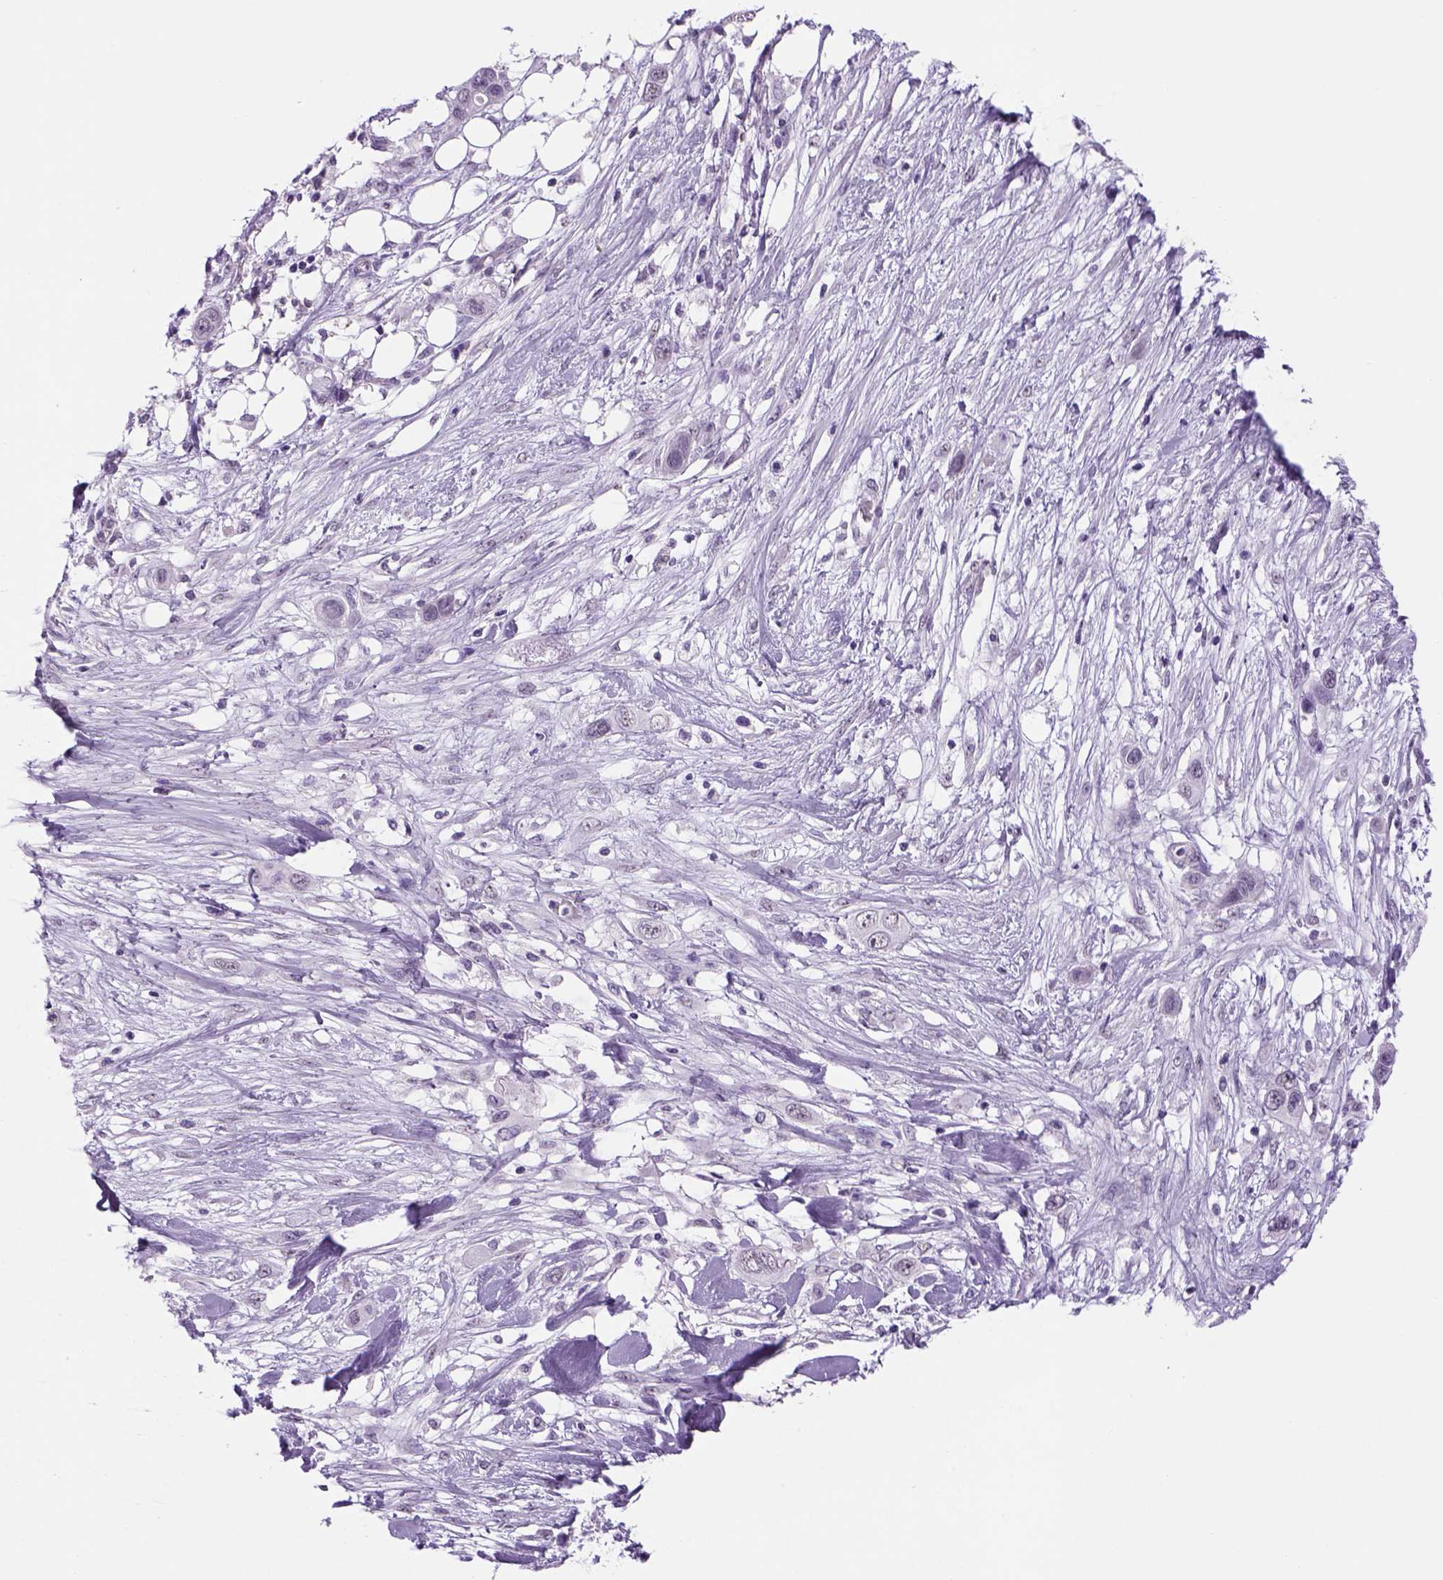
{"staining": {"intensity": "negative", "quantity": "none", "location": "none"}, "tissue": "skin cancer", "cell_type": "Tumor cells", "image_type": "cancer", "snomed": [{"axis": "morphology", "description": "Squamous cell carcinoma, NOS"}, {"axis": "topography", "description": "Skin"}], "caption": "Immunohistochemical staining of skin squamous cell carcinoma reveals no significant staining in tumor cells. The staining was performed using DAB to visualize the protein expression in brown, while the nuclei were stained in blue with hematoxylin (Magnification: 20x).", "gene": "DBH", "patient": {"sex": "male", "age": 79}}